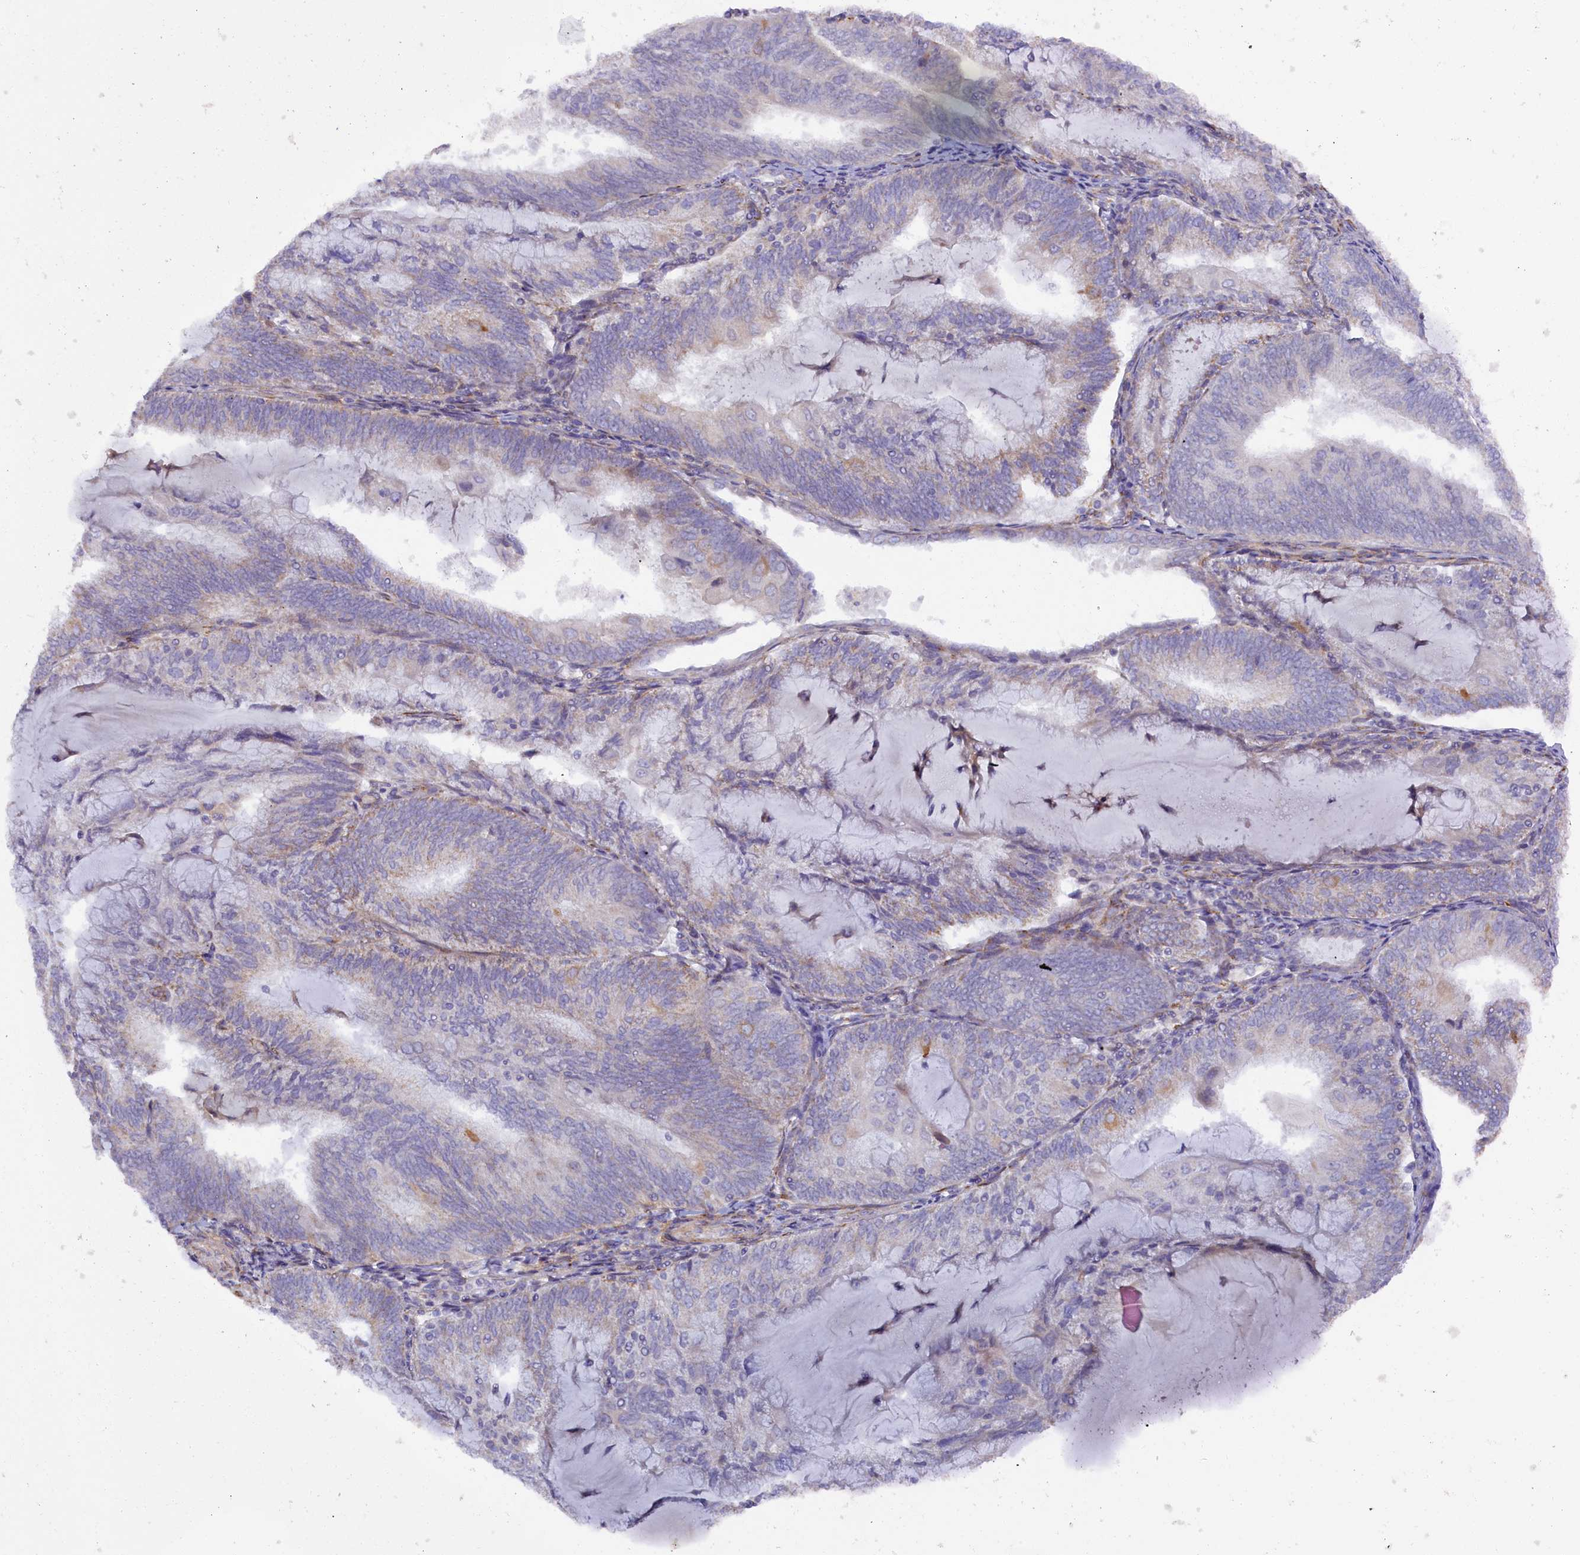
{"staining": {"intensity": "negative", "quantity": "none", "location": "none"}, "tissue": "endometrial cancer", "cell_type": "Tumor cells", "image_type": "cancer", "snomed": [{"axis": "morphology", "description": "Adenocarcinoma, NOS"}, {"axis": "topography", "description": "Endometrium"}], "caption": "High power microscopy histopathology image of an immunohistochemistry histopathology image of adenocarcinoma (endometrial), revealing no significant positivity in tumor cells. The staining is performed using DAB brown chromogen with nuclei counter-stained in using hematoxylin.", "gene": "POGLUT3", "patient": {"sex": "female", "age": 81}}